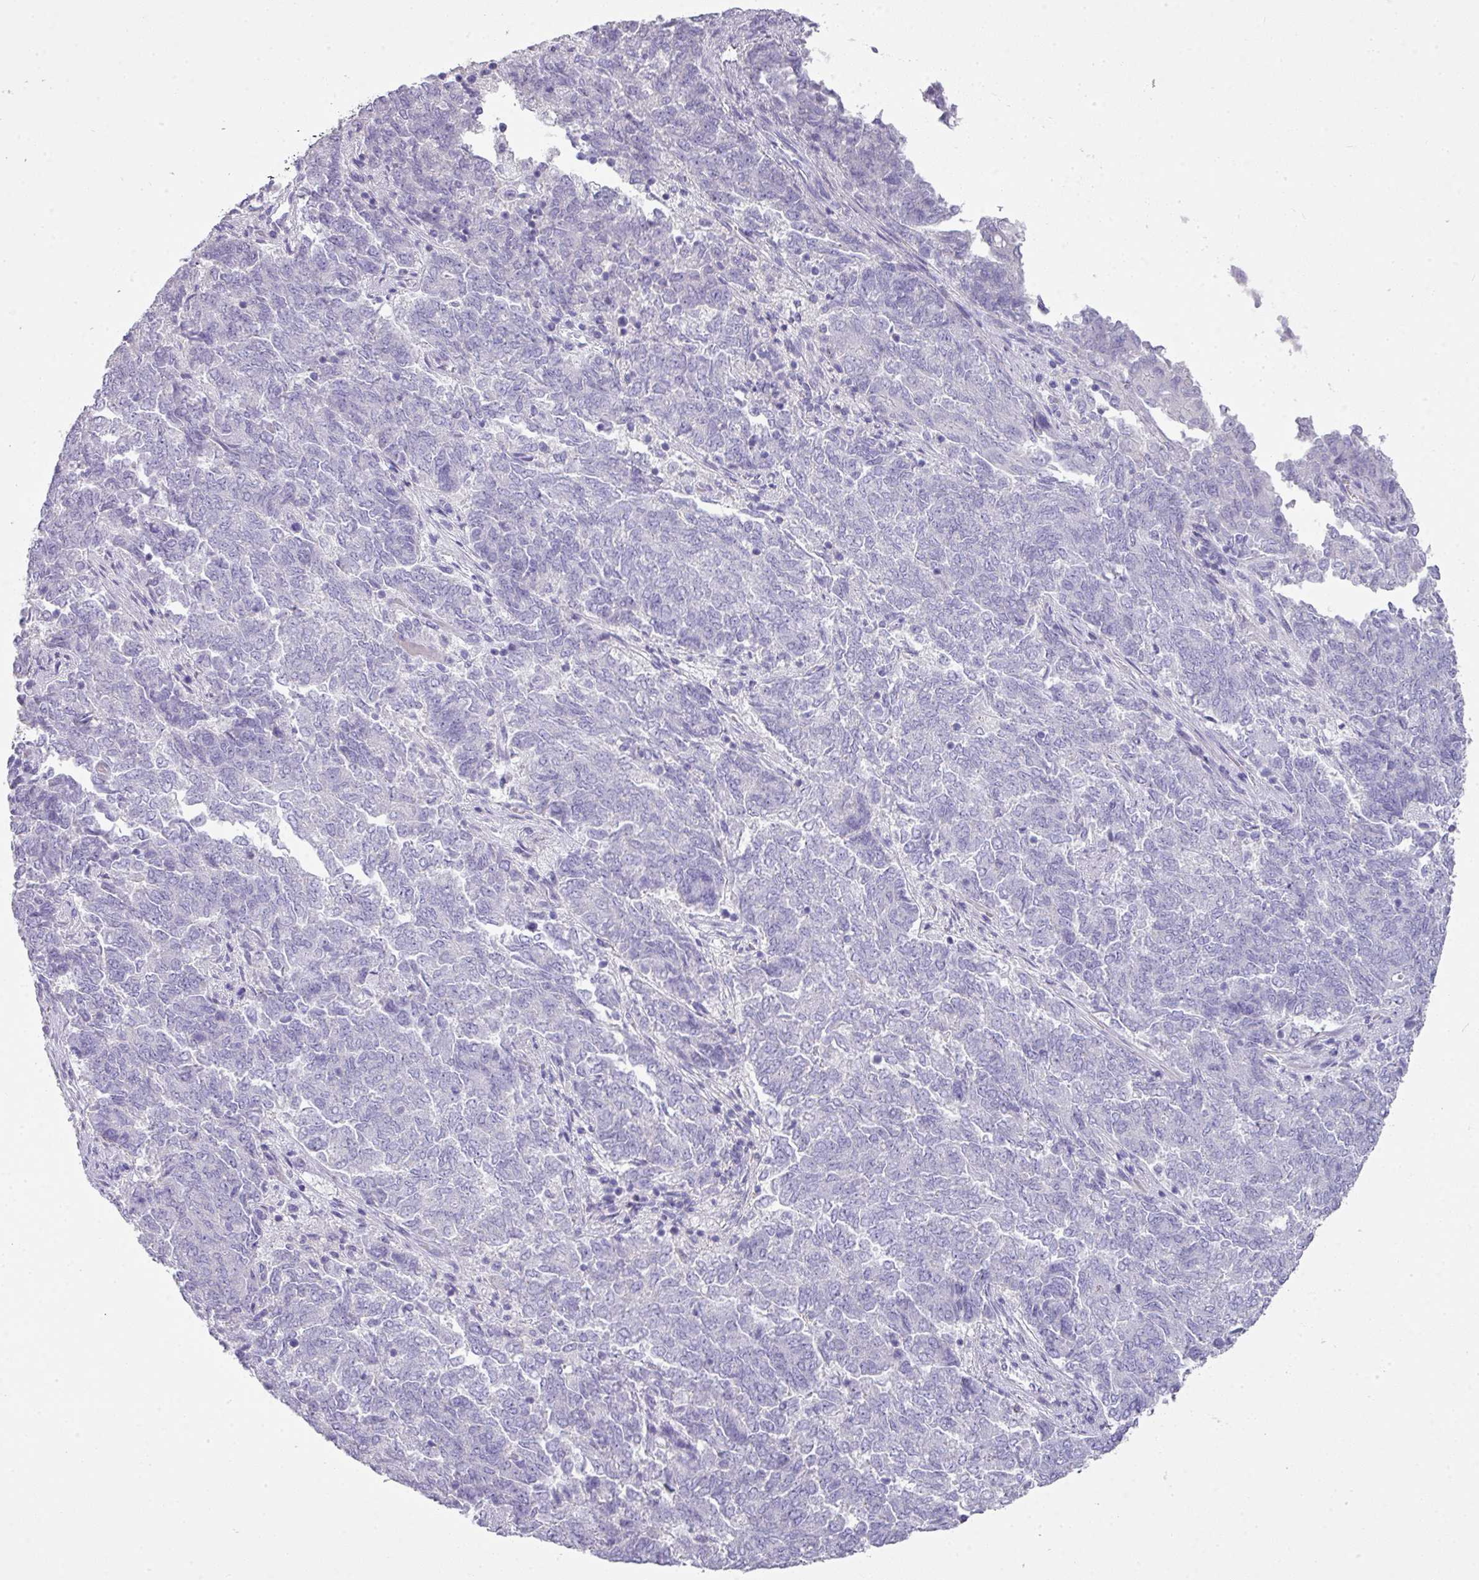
{"staining": {"intensity": "negative", "quantity": "none", "location": "none"}, "tissue": "endometrial cancer", "cell_type": "Tumor cells", "image_type": "cancer", "snomed": [{"axis": "morphology", "description": "Adenocarcinoma, NOS"}, {"axis": "topography", "description": "Endometrium"}], "caption": "Image shows no significant protein positivity in tumor cells of endometrial cancer (adenocarcinoma).", "gene": "GLI4", "patient": {"sex": "female", "age": 80}}